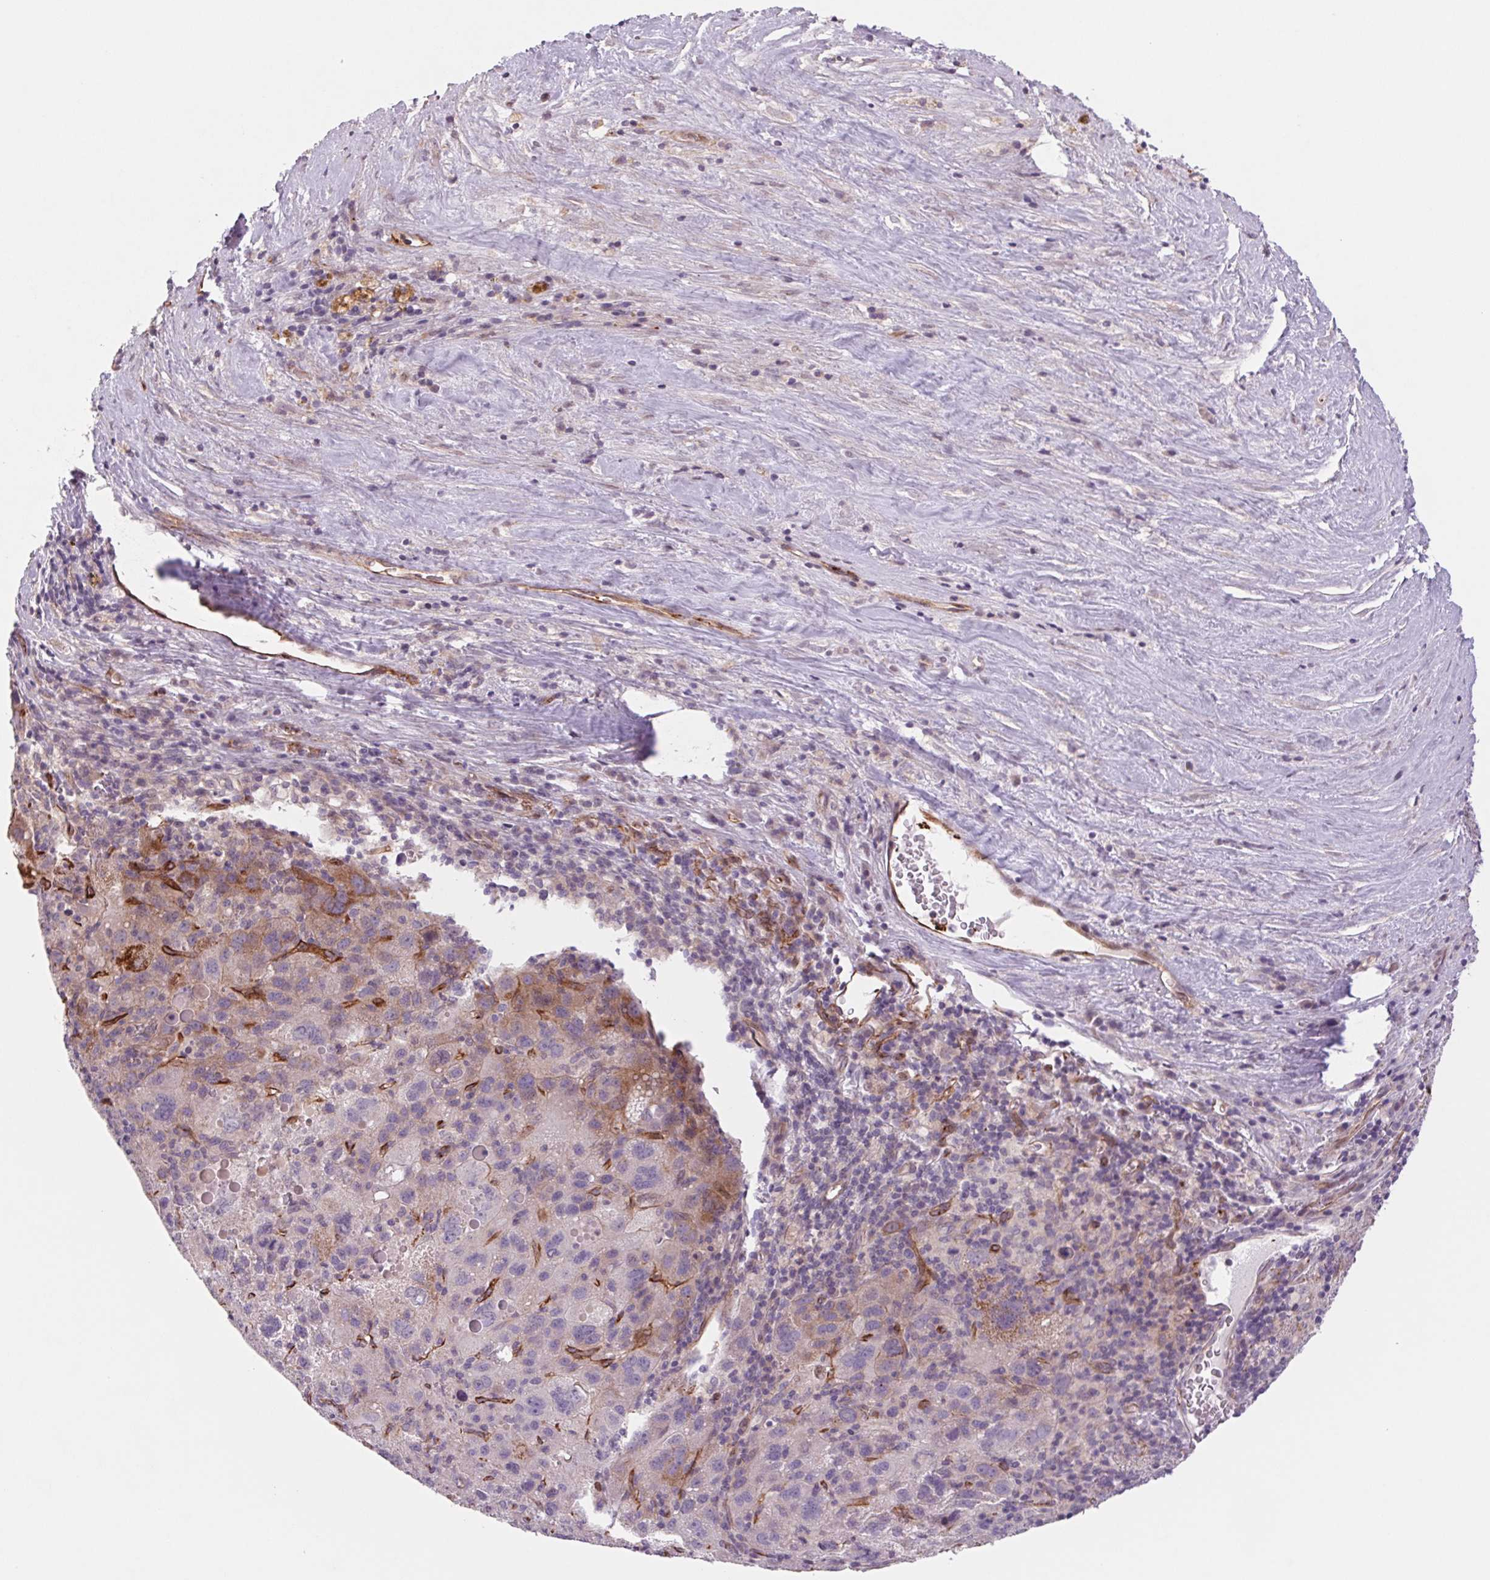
{"staining": {"intensity": "weak", "quantity": "<25%", "location": "cytoplasmic/membranous"}, "tissue": "liver cancer", "cell_type": "Tumor cells", "image_type": "cancer", "snomed": [{"axis": "morphology", "description": "Carcinoma, Hepatocellular, NOS"}, {"axis": "topography", "description": "Liver"}], "caption": "This histopathology image is of liver cancer stained with immunohistochemistry to label a protein in brown with the nuclei are counter-stained blue. There is no positivity in tumor cells.", "gene": "MS4A13", "patient": {"sex": "female", "age": 77}}